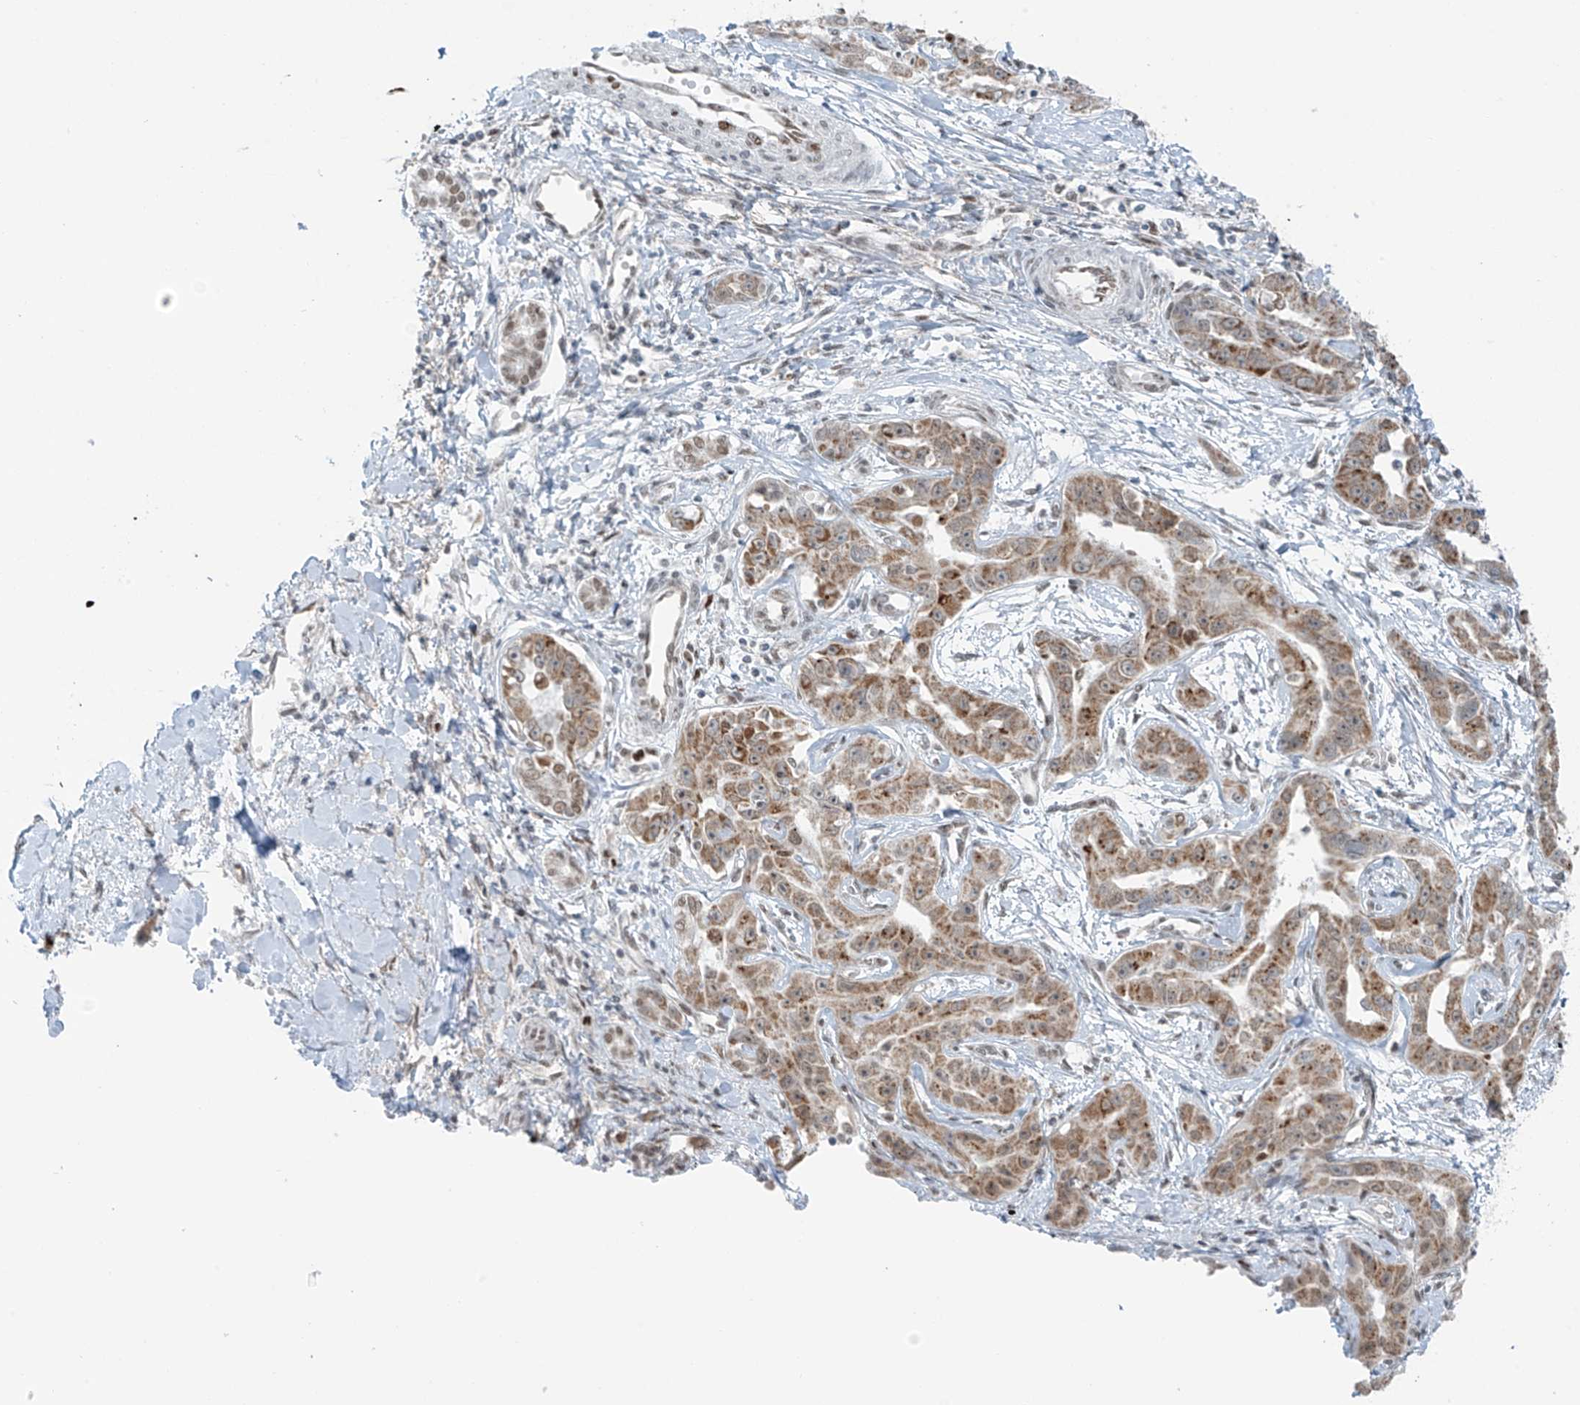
{"staining": {"intensity": "moderate", "quantity": ">75%", "location": "cytoplasmic/membranous"}, "tissue": "liver cancer", "cell_type": "Tumor cells", "image_type": "cancer", "snomed": [{"axis": "morphology", "description": "Cholangiocarcinoma"}, {"axis": "topography", "description": "Liver"}], "caption": "This is an image of immunohistochemistry (IHC) staining of liver cancer, which shows moderate positivity in the cytoplasmic/membranous of tumor cells.", "gene": "WRNIP1", "patient": {"sex": "male", "age": 59}}